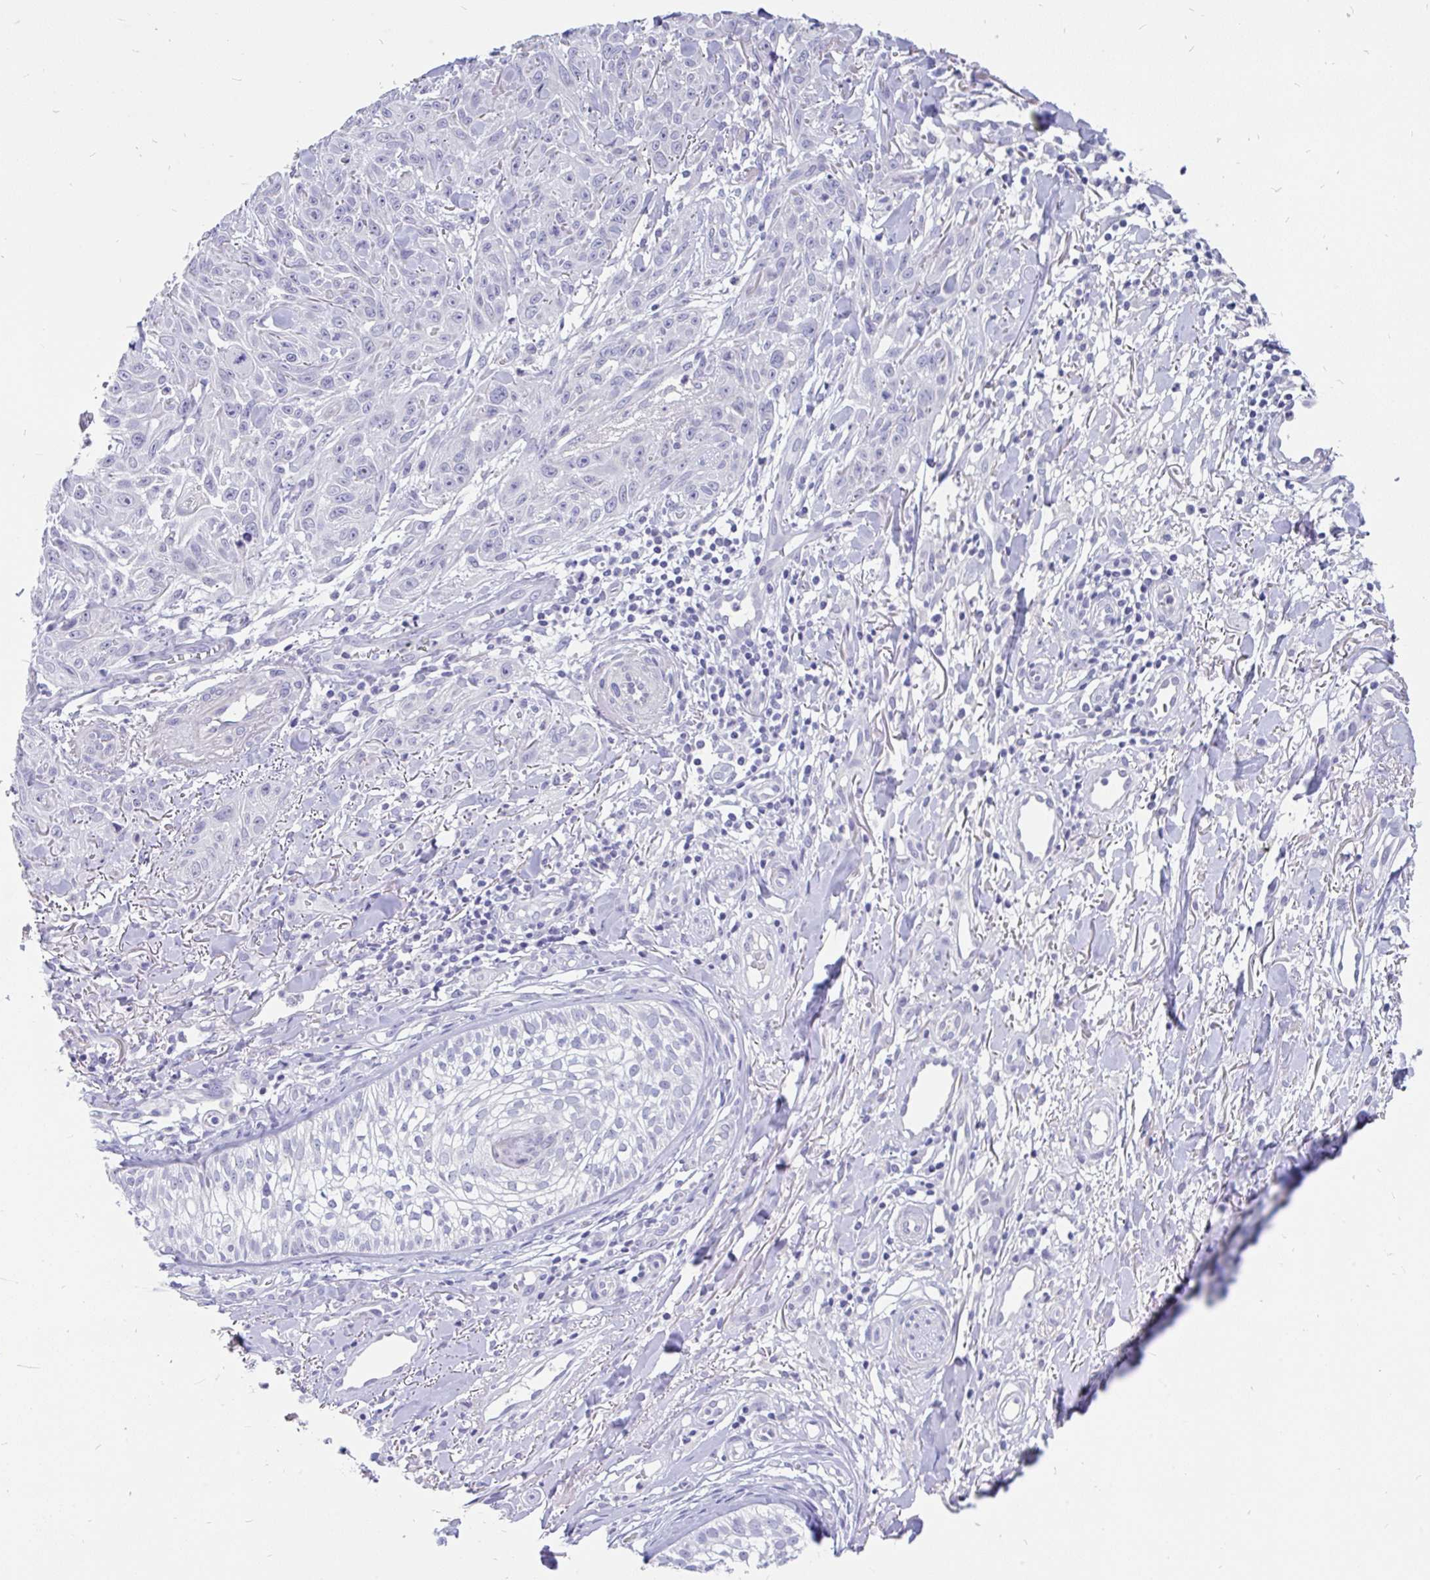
{"staining": {"intensity": "negative", "quantity": "none", "location": "none"}, "tissue": "skin cancer", "cell_type": "Tumor cells", "image_type": "cancer", "snomed": [{"axis": "morphology", "description": "Squamous cell carcinoma, NOS"}, {"axis": "topography", "description": "Skin"}], "caption": "Squamous cell carcinoma (skin) was stained to show a protein in brown. There is no significant positivity in tumor cells.", "gene": "INTS5", "patient": {"sex": "male", "age": 86}}